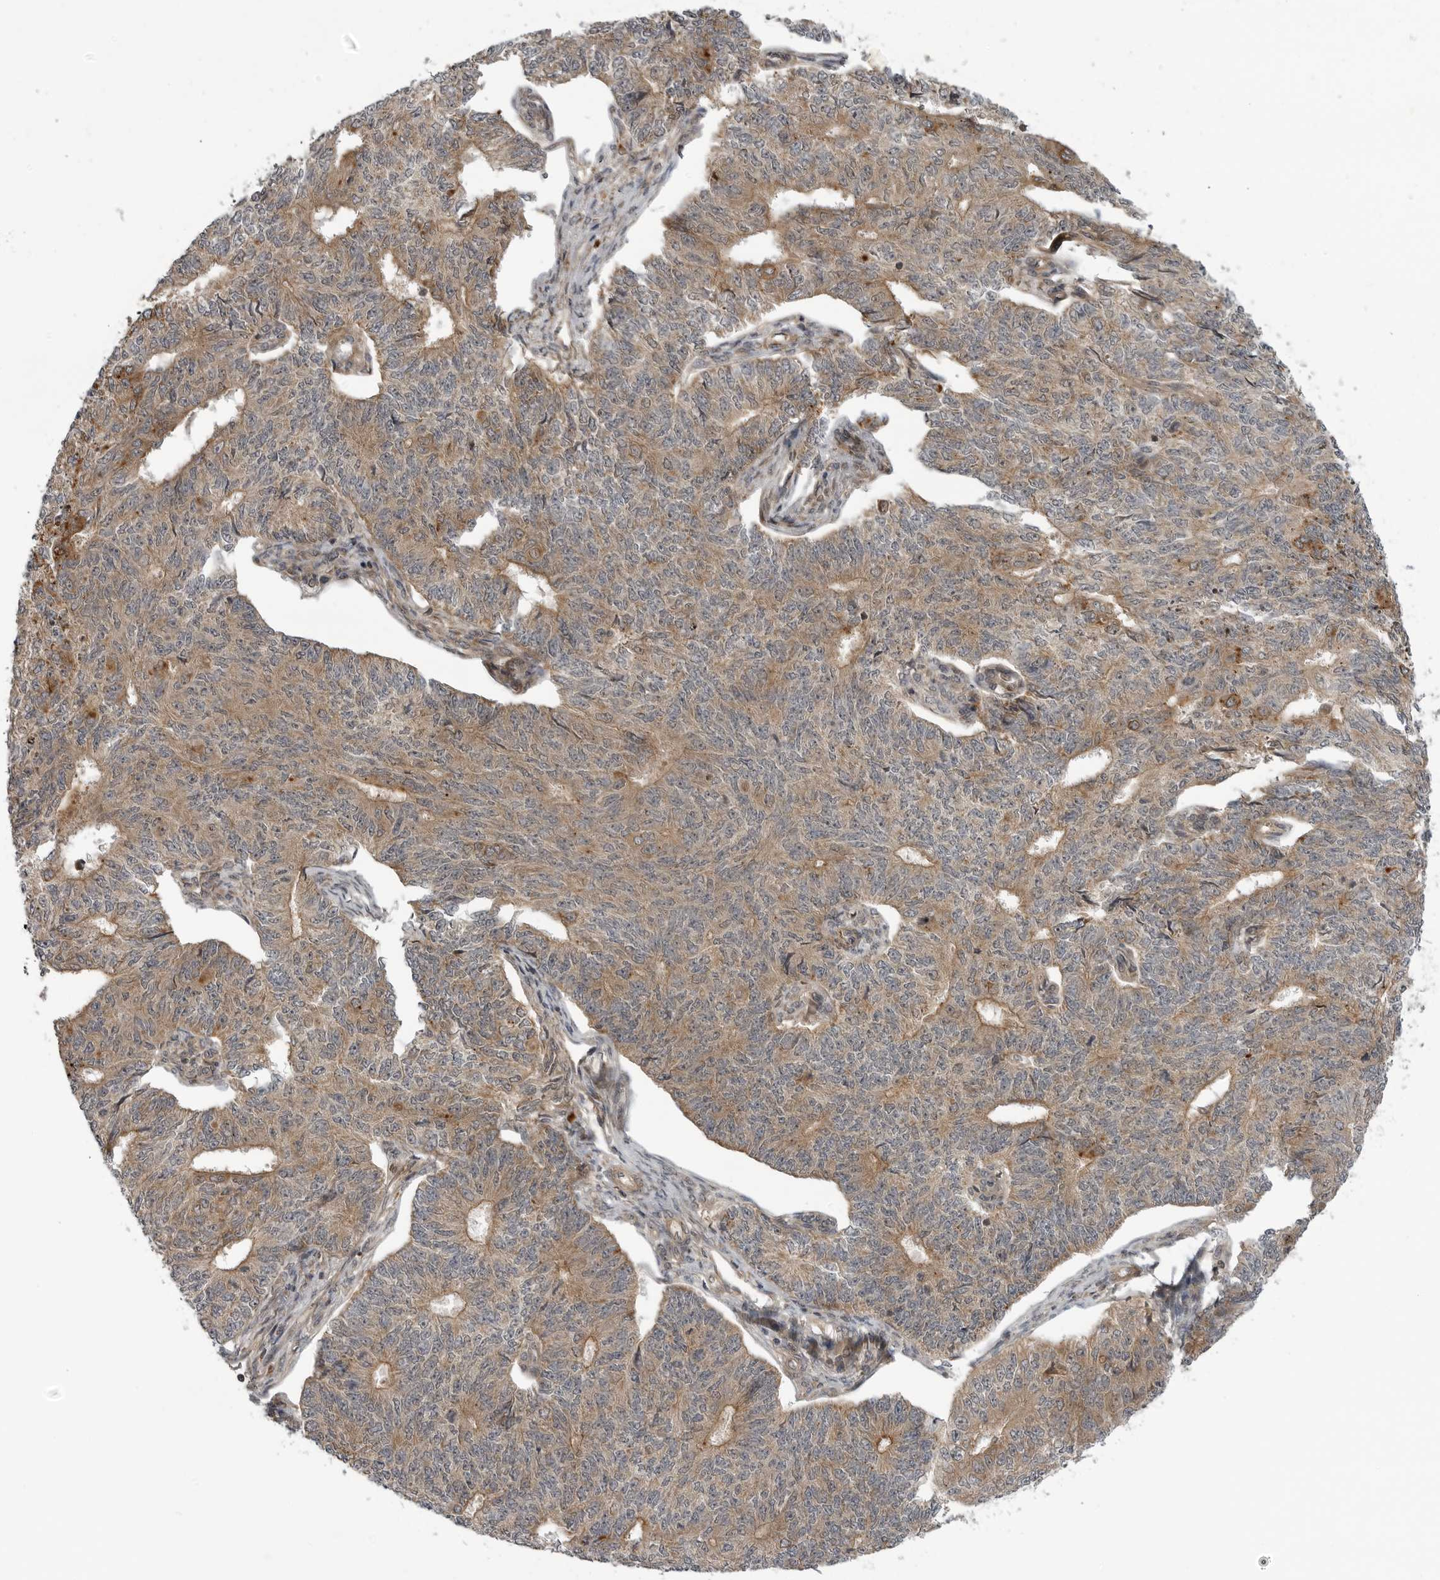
{"staining": {"intensity": "moderate", "quantity": ">75%", "location": "cytoplasmic/membranous"}, "tissue": "endometrial cancer", "cell_type": "Tumor cells", "image_type": "cancer", "snomed": [{"axis": "morphology", "description": "Adenocarcinoma, NOS"}, {"axis": "topography", "description": "Endometrium"}], "caption": "A medium amount of moderate cytoplasmic/membranous expression is present in approximately >75% of tumor cells in endometrial cancer tissue. (IHC, brightfield microscopy, high magnification).", "gene": "LRRC45", "patient": {"sex": "female", "age": 32}}